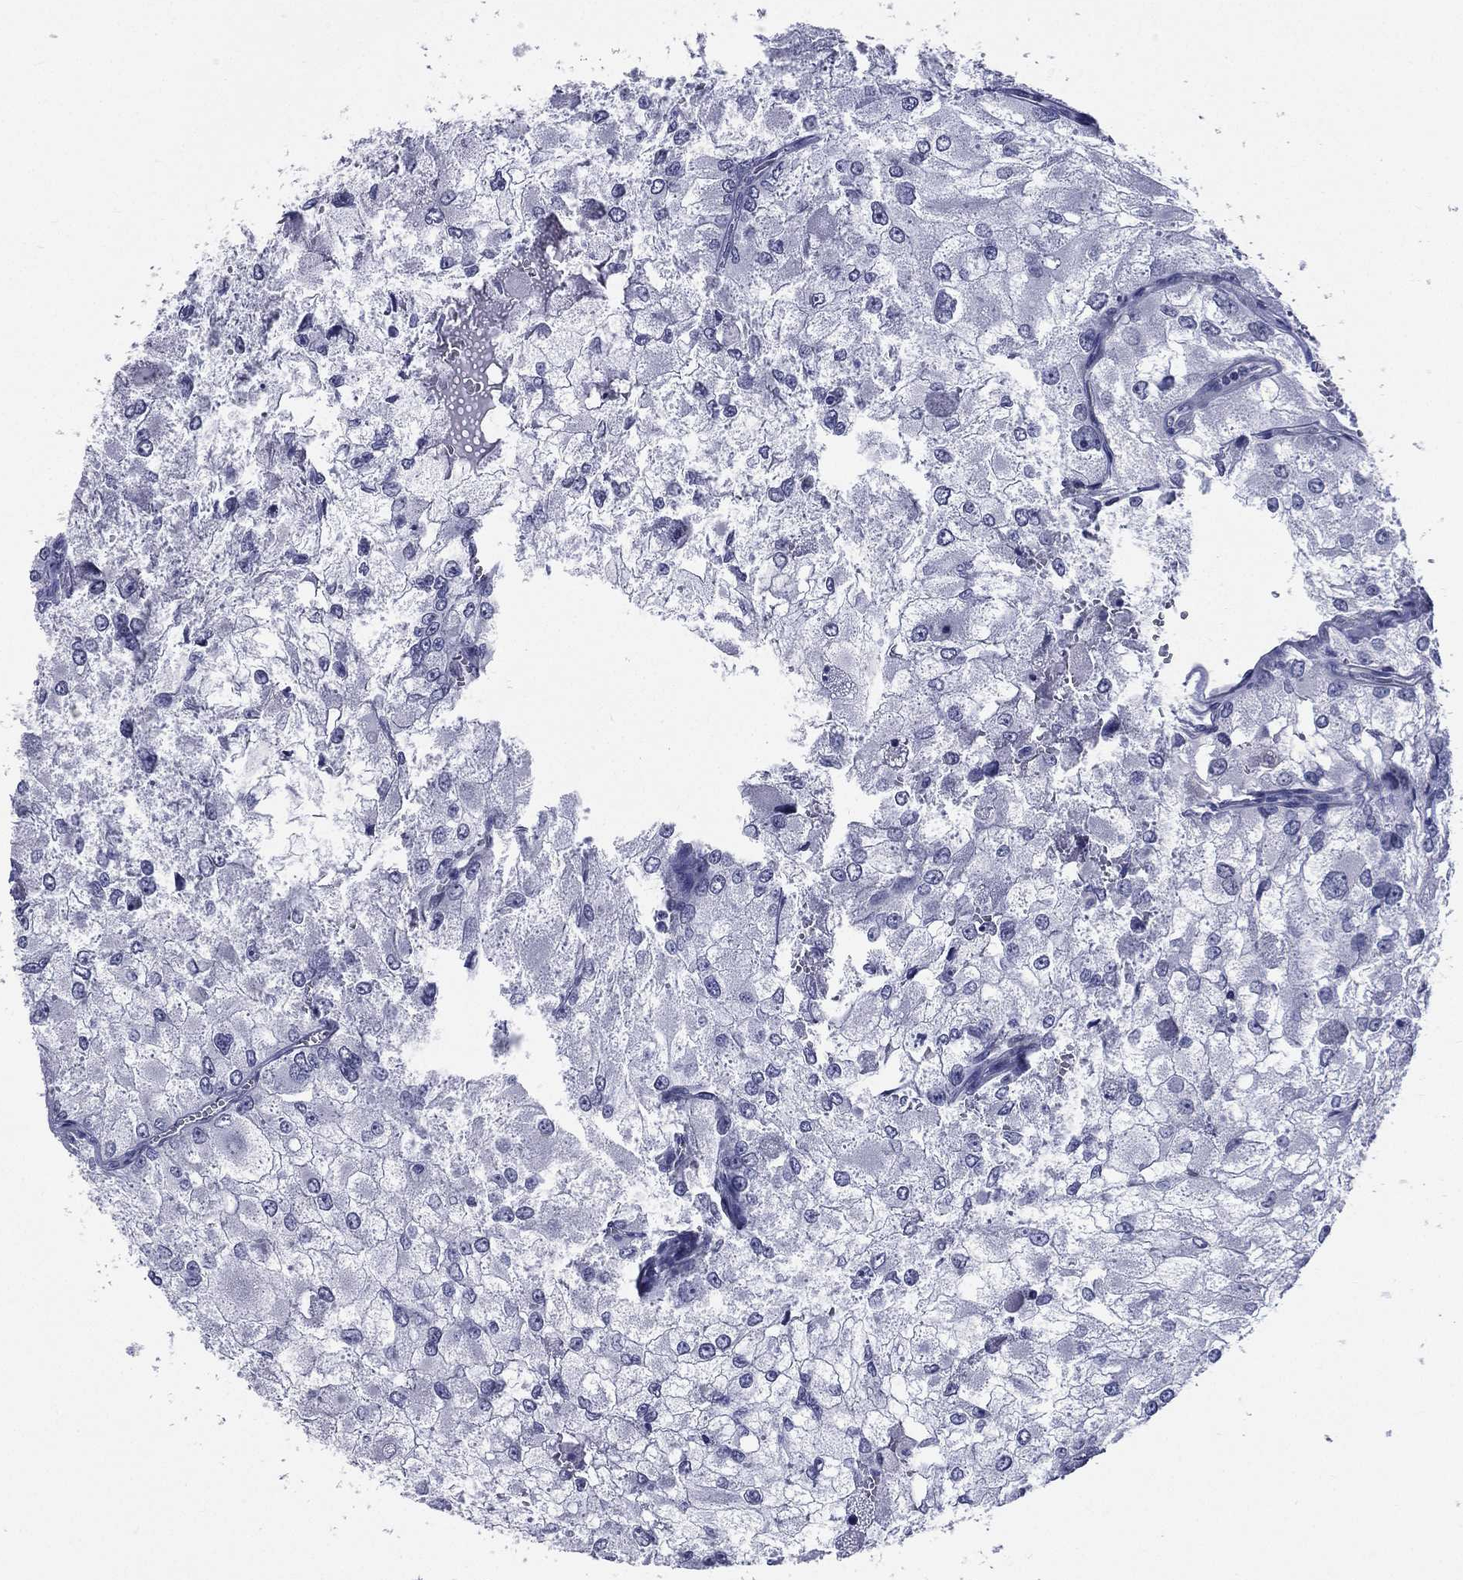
{"staining": {"intensity": "negative", "quantity": "none", "location": "none"}, "tissue": "renal cancer", "cell_type": "Tumor cells", "image_type": "cancer", "snomed": [{"axis": "morphology", "description": "Adenocarcinoma, NOS"}, {"axis": "topography", "description": "Kidney"}], "caption": "A high-resolution photomicrograph shows immunohistochemistry (IHC) staining of renal cancer, which reveals no significant staining in tumor cells. The staining was performed using DAB (3,3'-diaminobenzidine) to visualize the protein expression in brown, while the nuclei were stained in blue with hematoxylin (Magnification: 20x).", "gene": "DPYS", "patient": {"sex": "female", "age": 70}}